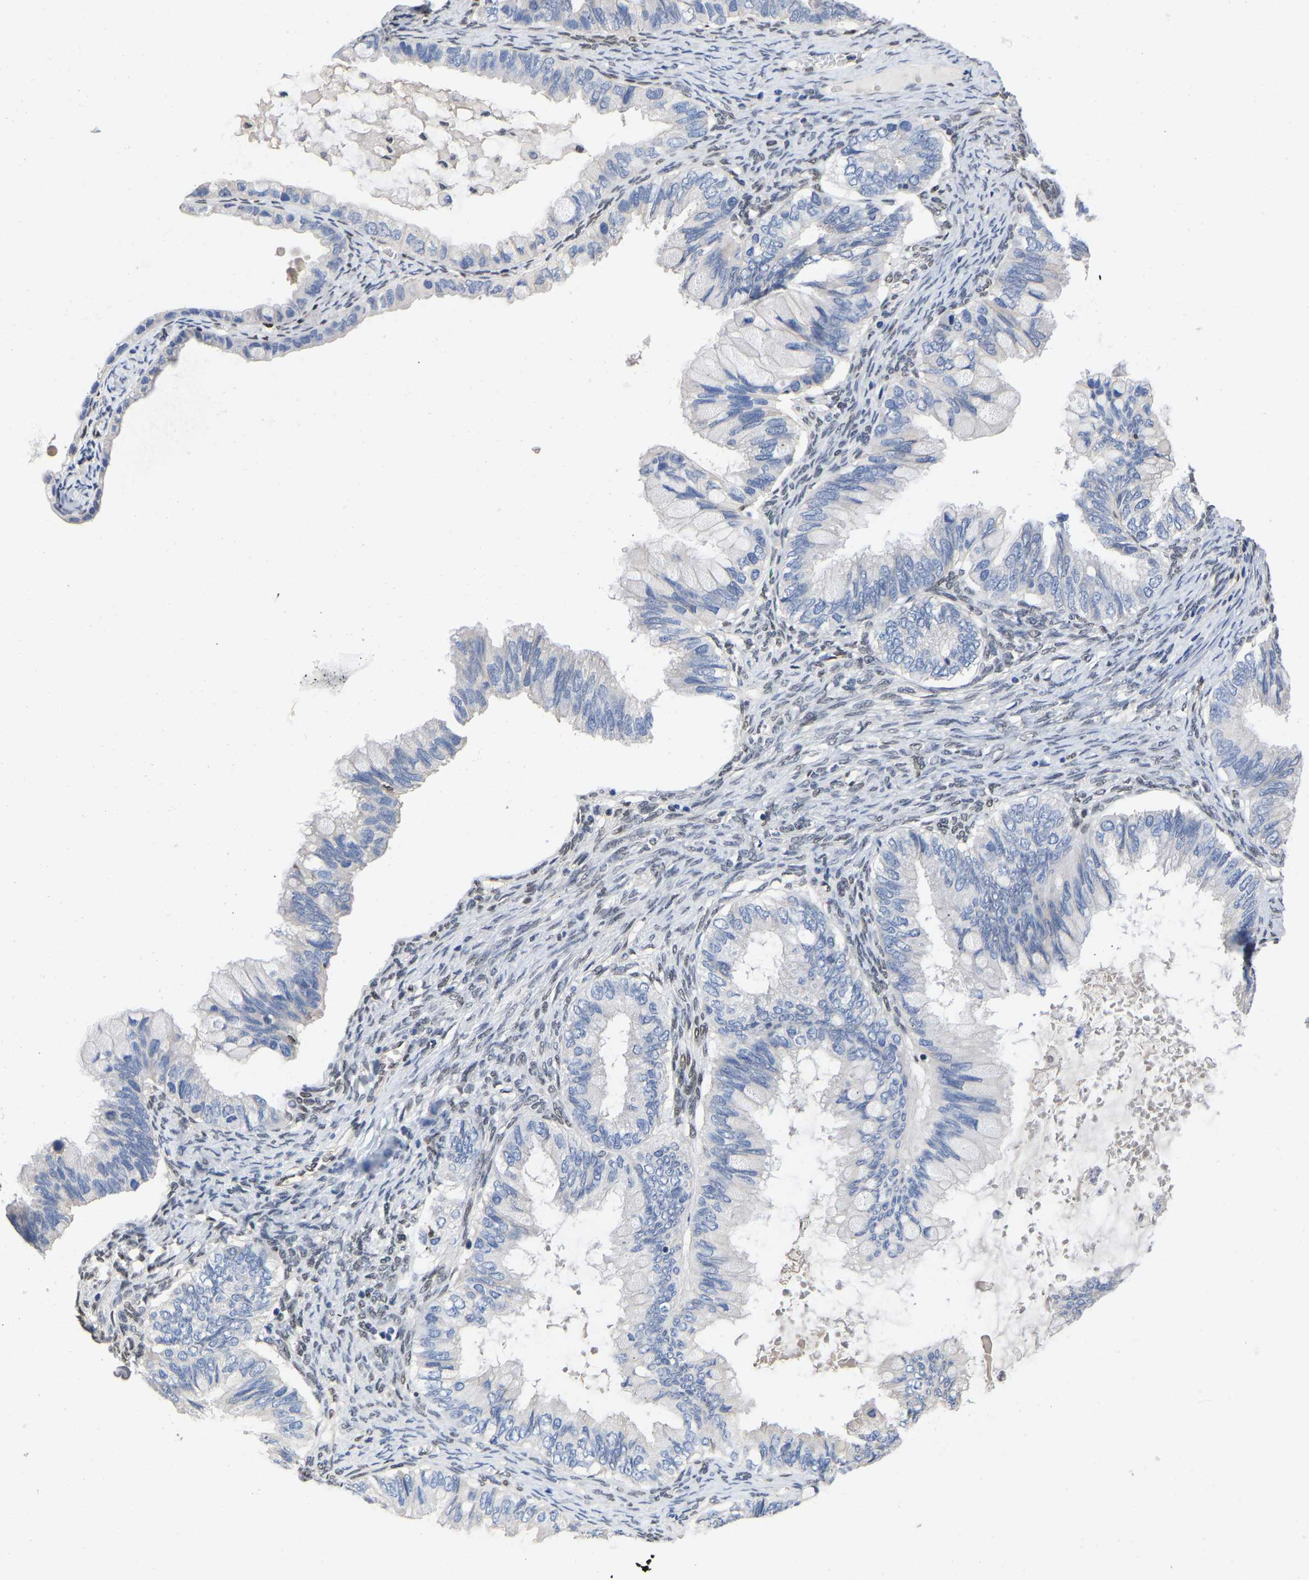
{"staining": {"intensity": "negative", "quantity": "none", "location": "none"}, "tissue": "ovarian cancer", "cell_type": "Tumor cells", "image_type": "cancer", "snomed": [{"axis": "morphology", "description": "Cystadenocarcinoma, mucinous, NOS"}, {"axis": "topography", "description": "Ovary"}], "caption": "High power microscopy photomicrograph of an immunohistochemistry micrograph of ovarian cancer, revealing no significant positivity in tumor cells.", "gene": "QKI", "patient": {"sex": "female", "age": 80}}